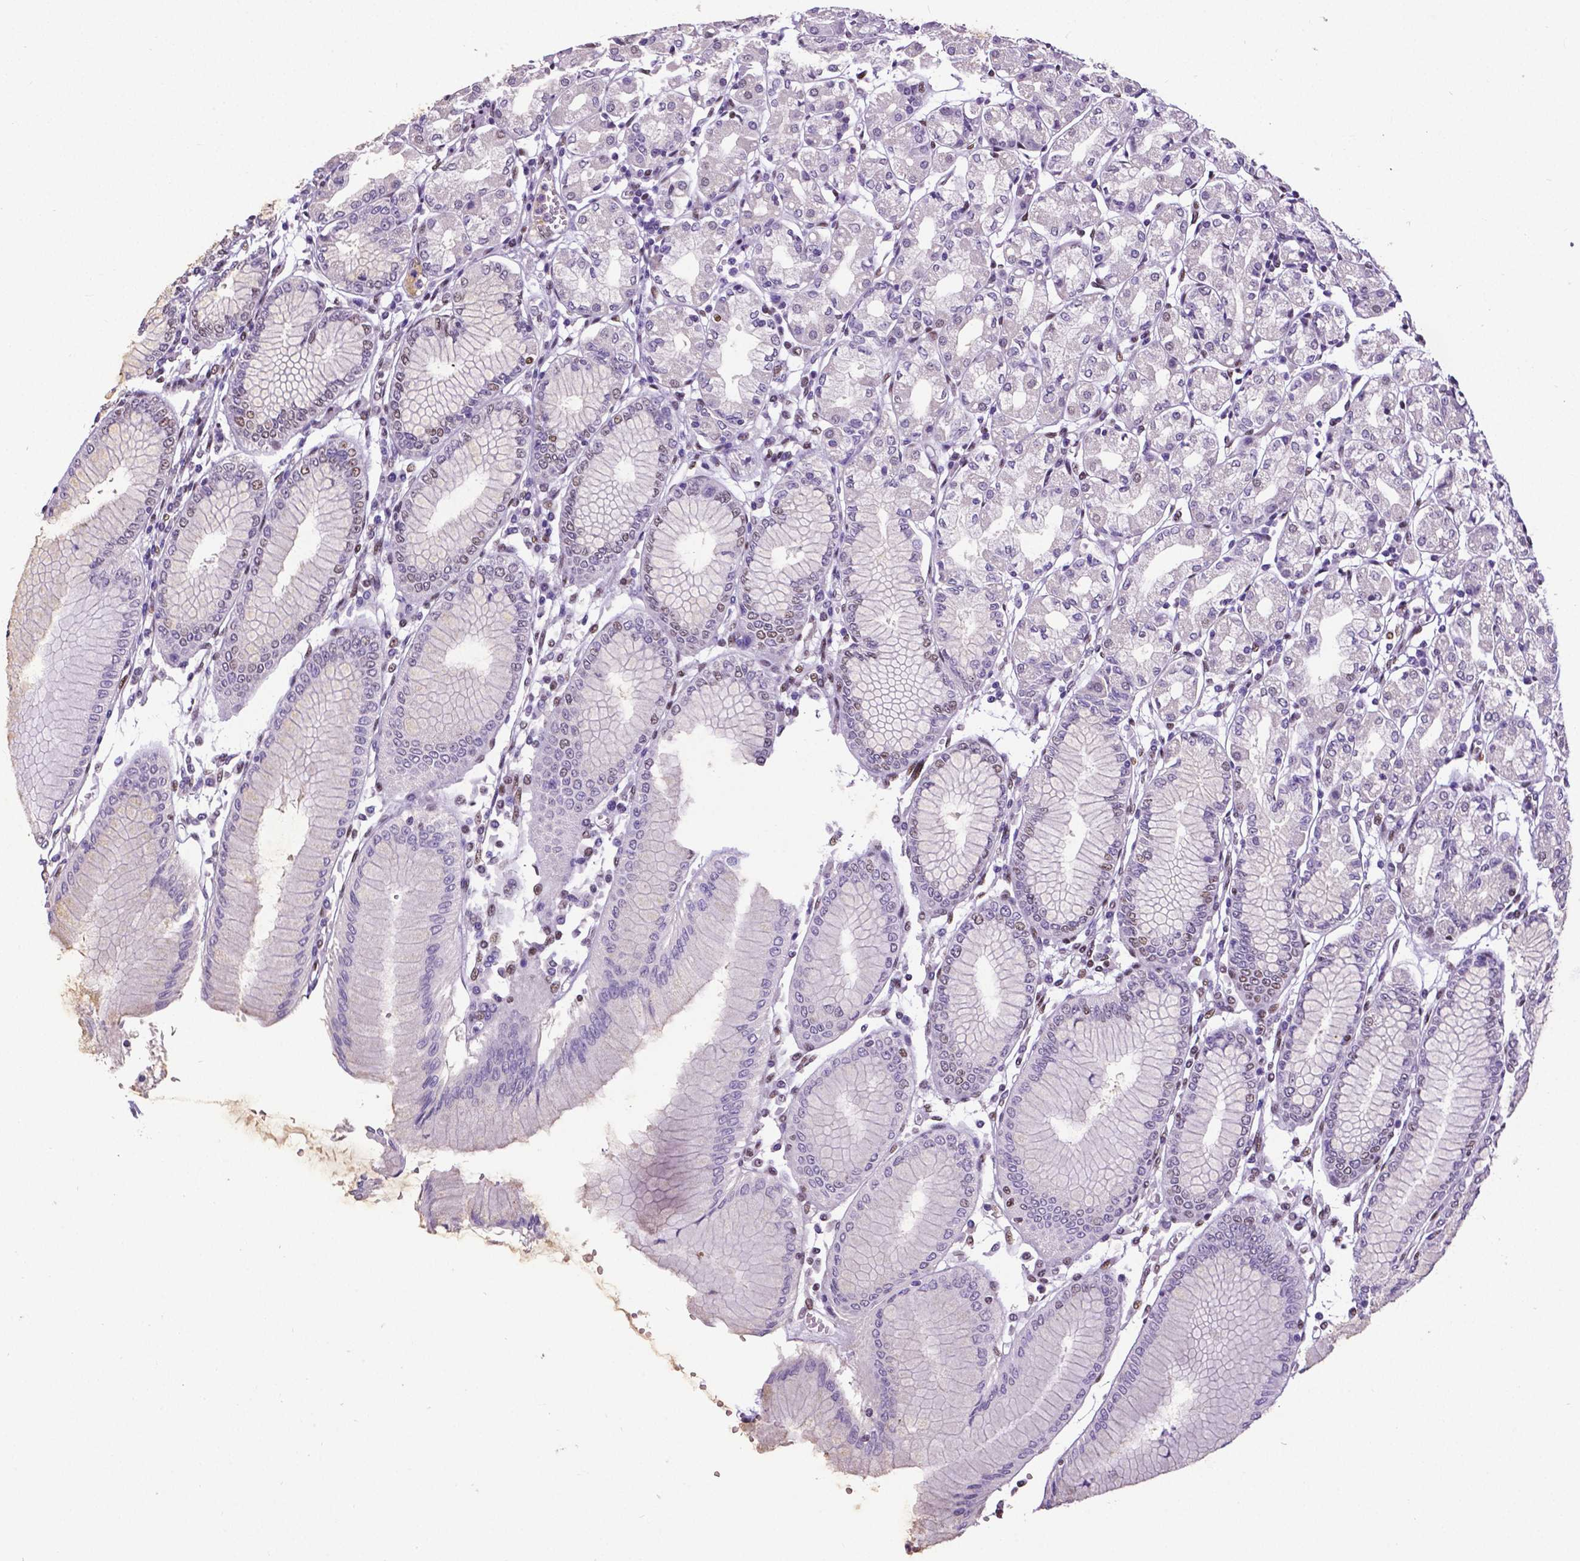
{"staining": {"intensity": "moderate", "quantity": "25%-75%", "location": "nuclear"}, "tissue": "stomach", "cell_type": "Glandular cells", "image_type": "normal", "snomed": [{"axis": "morphology", "description": "Normal tissue, NOS"}, {"axis": "topography", "description": "Skeletal muscle"}, {"axis": "topography", "description": "Stomach"}], "caption": "Immunohistochemistry (DAB (3,3'-diaminobenzidine)) staining of normal stomach exhibits moderate nuclear protein positivity in about 25%-75% of glandular cells.", "gene": "REST", "patient": {"sex": "female", "age": 57}}